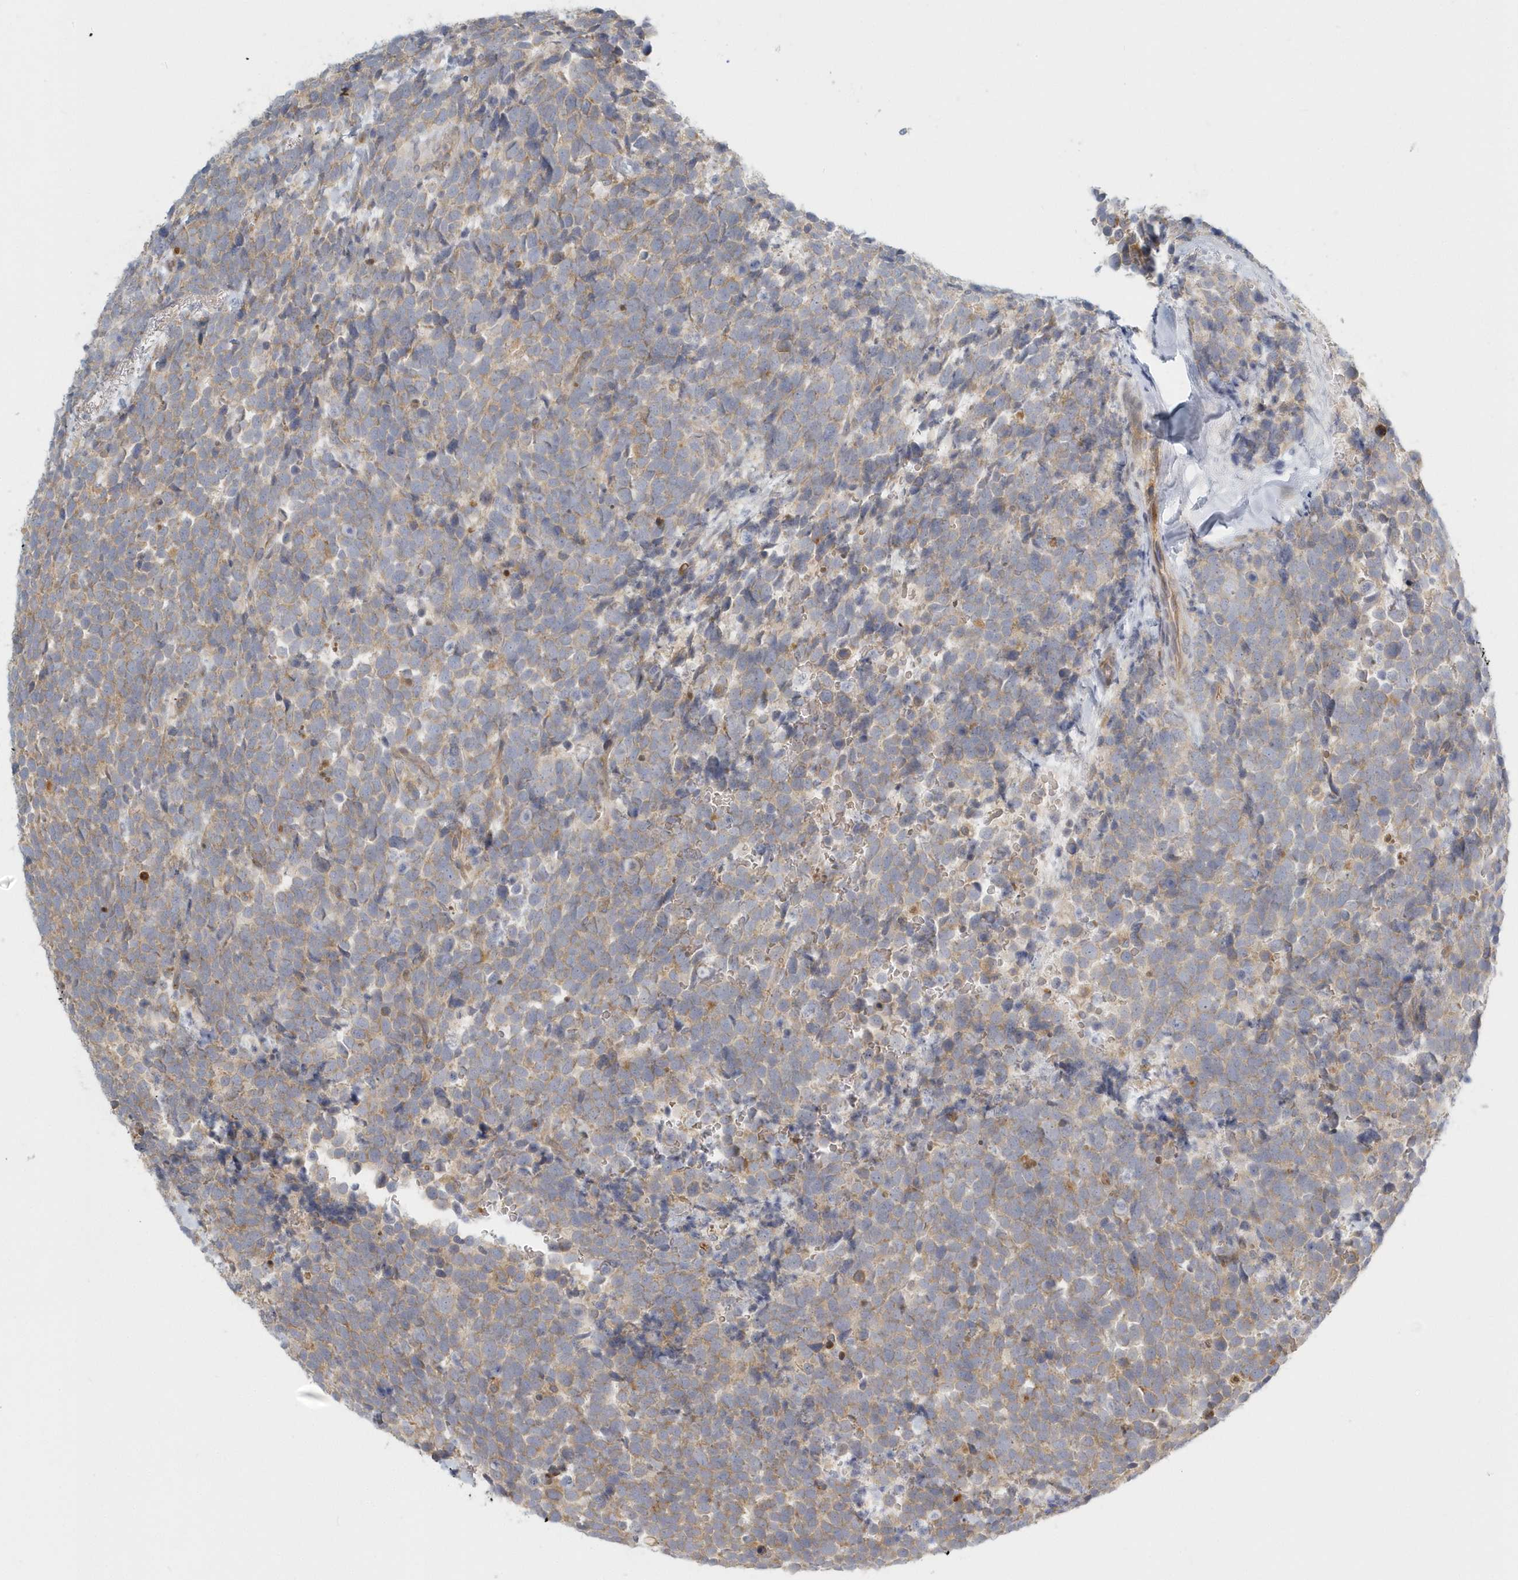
{"staining": {"intensity": "weak", "quantity": ">75%", "location": "cytoplasmic/membranous"}, "tissue": "urothelial cancer", "cell_type": "Tumor cells", "image_type": "cancer", "snomed": [{"axis": "morphology", "description": "Urothelial carcinoma, High grade"}, {"axis": "topography", "description": "Urinary bladder"}], "caption": "Tumor cells show low levels of weak cytoplasmic/membranous positivity in about >75% of cells in urothelial carcinoma (high-grade).", "gene": "NAPB", "patient": {"sex": "female", "age": 82}}